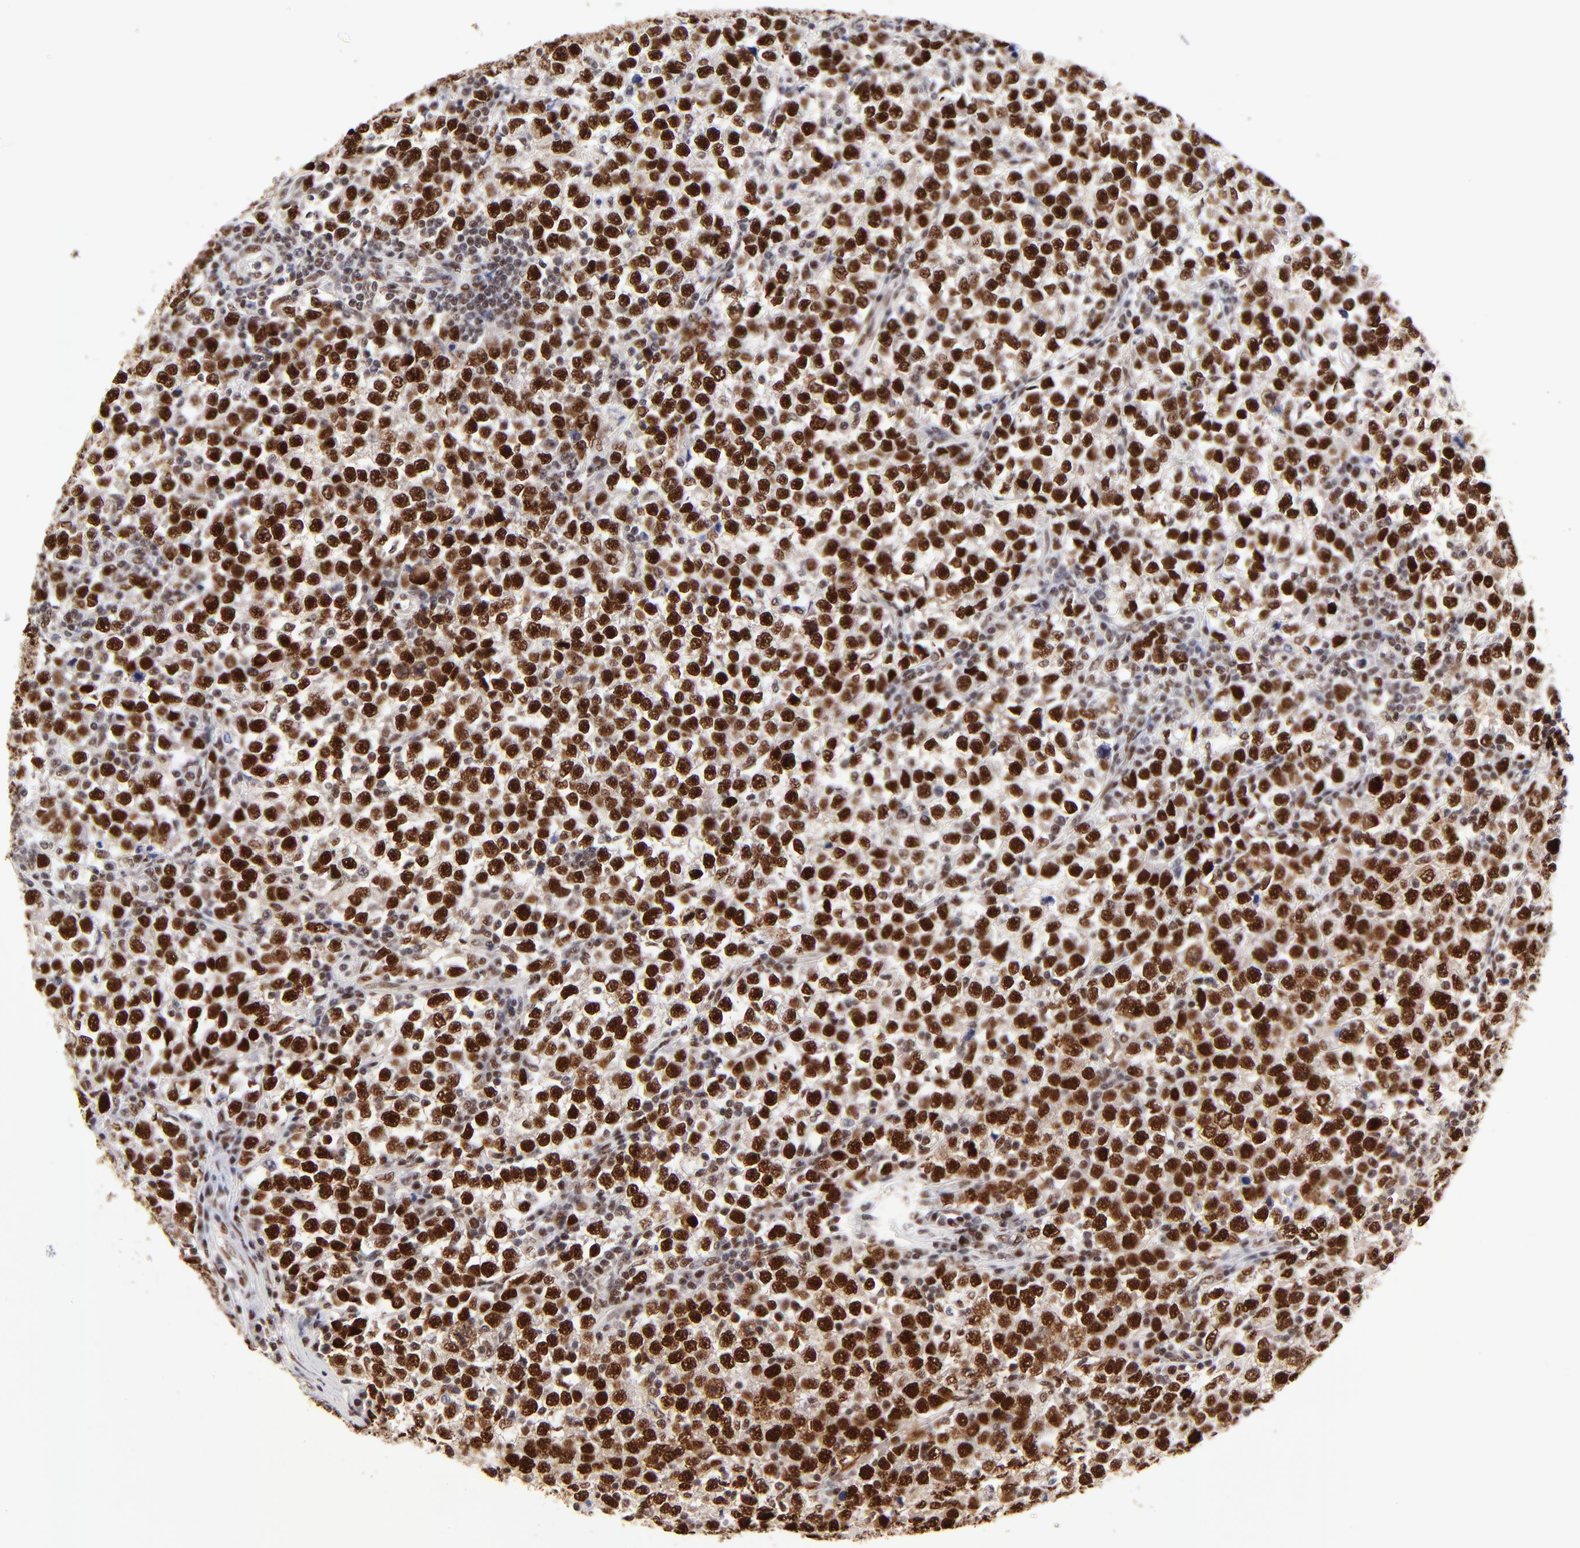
{"staining": {"intensity": "strong", "quantity": ">75%", "location": "nuclear"}, "tissue": "testis cancer", "cell_type": "Tumor cells", "image_type": "cancer", "snomed": [{"axis": "morphology", "description": "Seminoma, NOS"}, {"axis": "topography", "description": "Testis"}], "caption": "Testis cancer stained for a protein (brown) exhibits strong nuclear positive staining in about >75% of tumor cells.", "gene": "ZMYM3", "patient": {"sex": "male", "age": 43}}